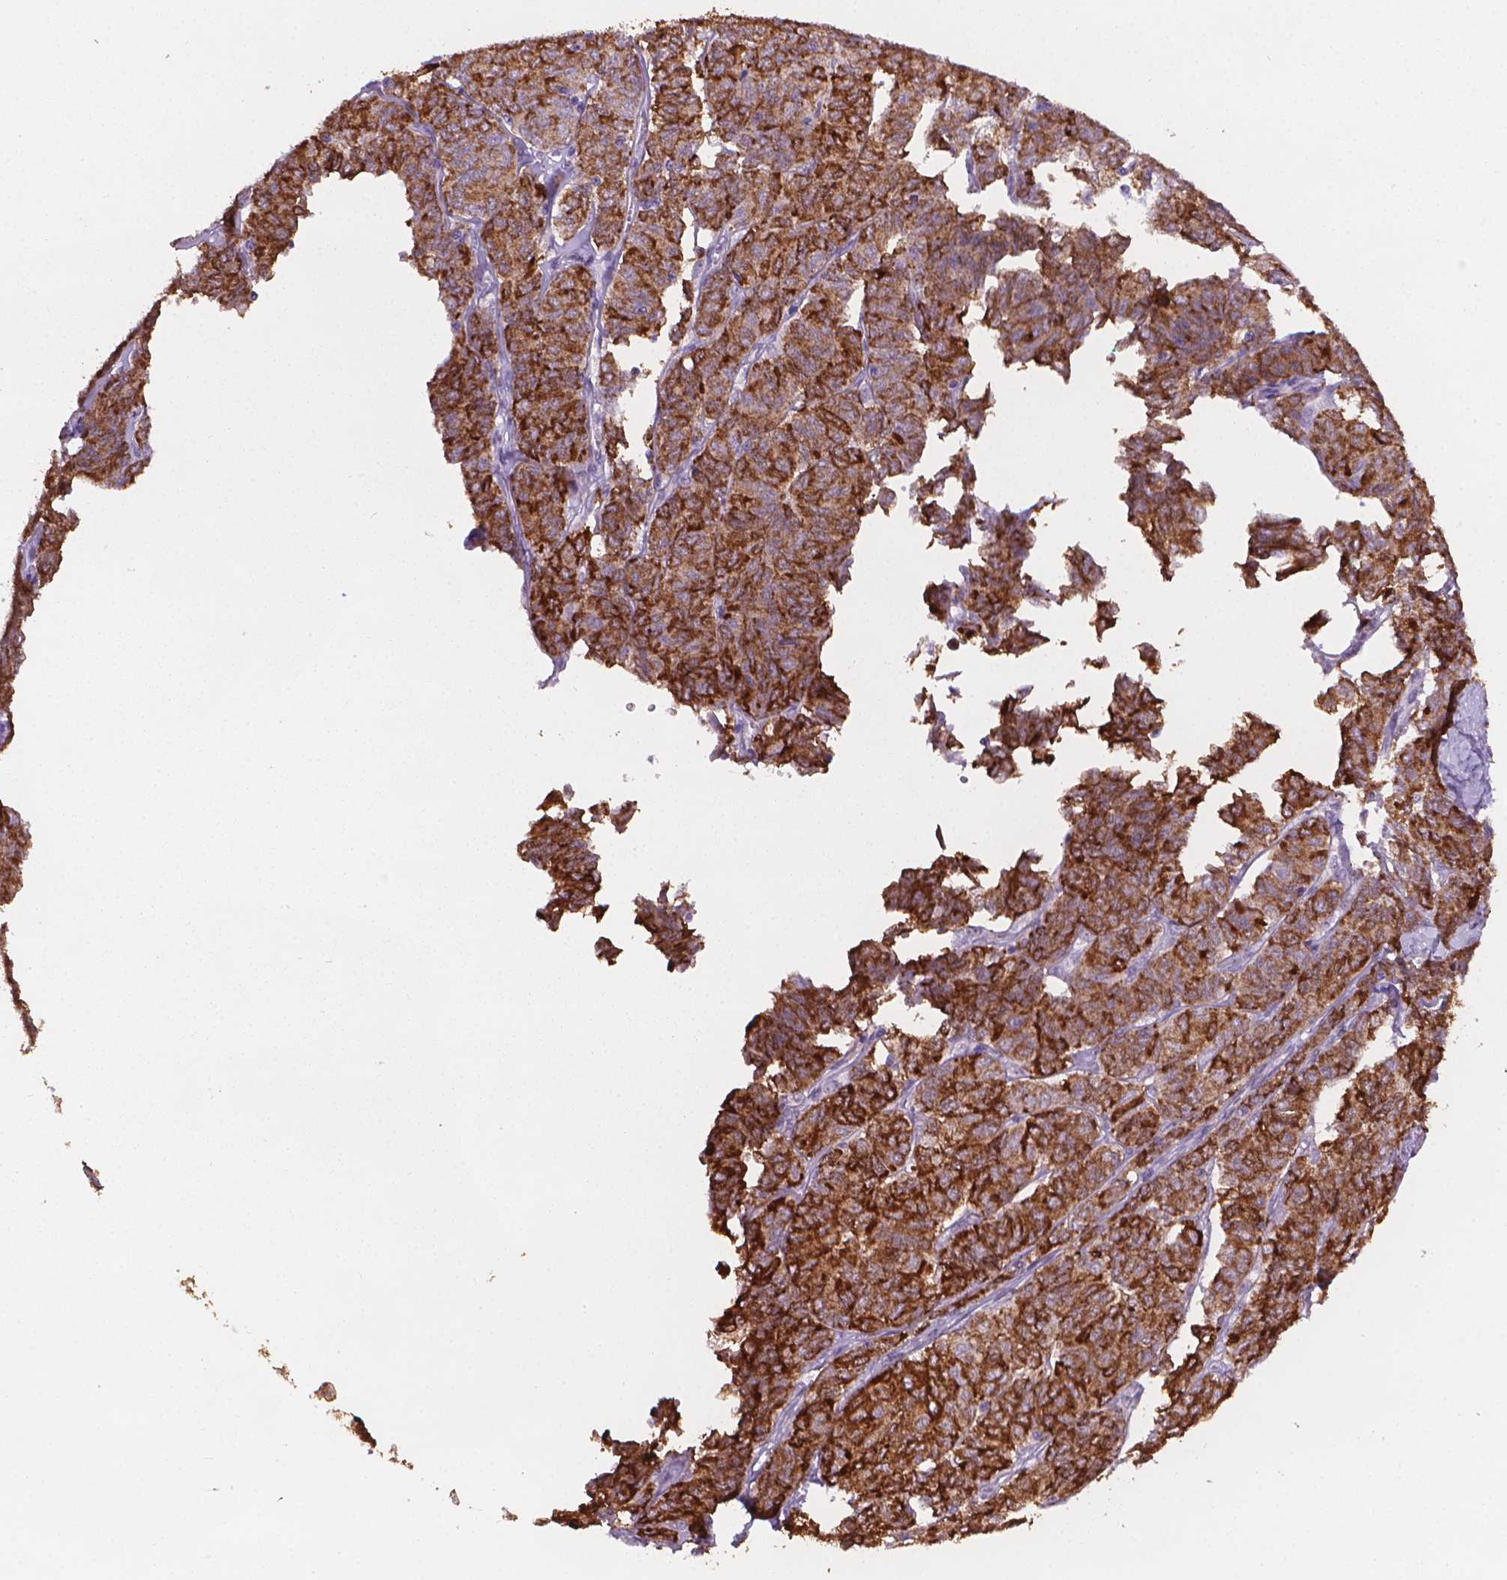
{"staining": {"intensity": "strong", "quantity": ">75%", "location": "cytoplasmic/membranous"}, "tissue": "ovarian cancer", "cell_type": "Tumor cells", "image_type": "cancer", "snomed": [{"axis": "morphology", "description": "Carcinoma, endometroid"}, {"axis": "topography", "description": "Ovary"}], "caption": "Strong cytoplasmic/membranous staining is present in approximately >75% of tumor cells in ovarian cancer. Using DAB (3,3'-diaminobenzidine) (brown) and hematoxylin (blue) stains, captured at high magnification using brightfield microscopy.", "gene": "MUC1", "patient": {"sex": "female", "age": 80}}